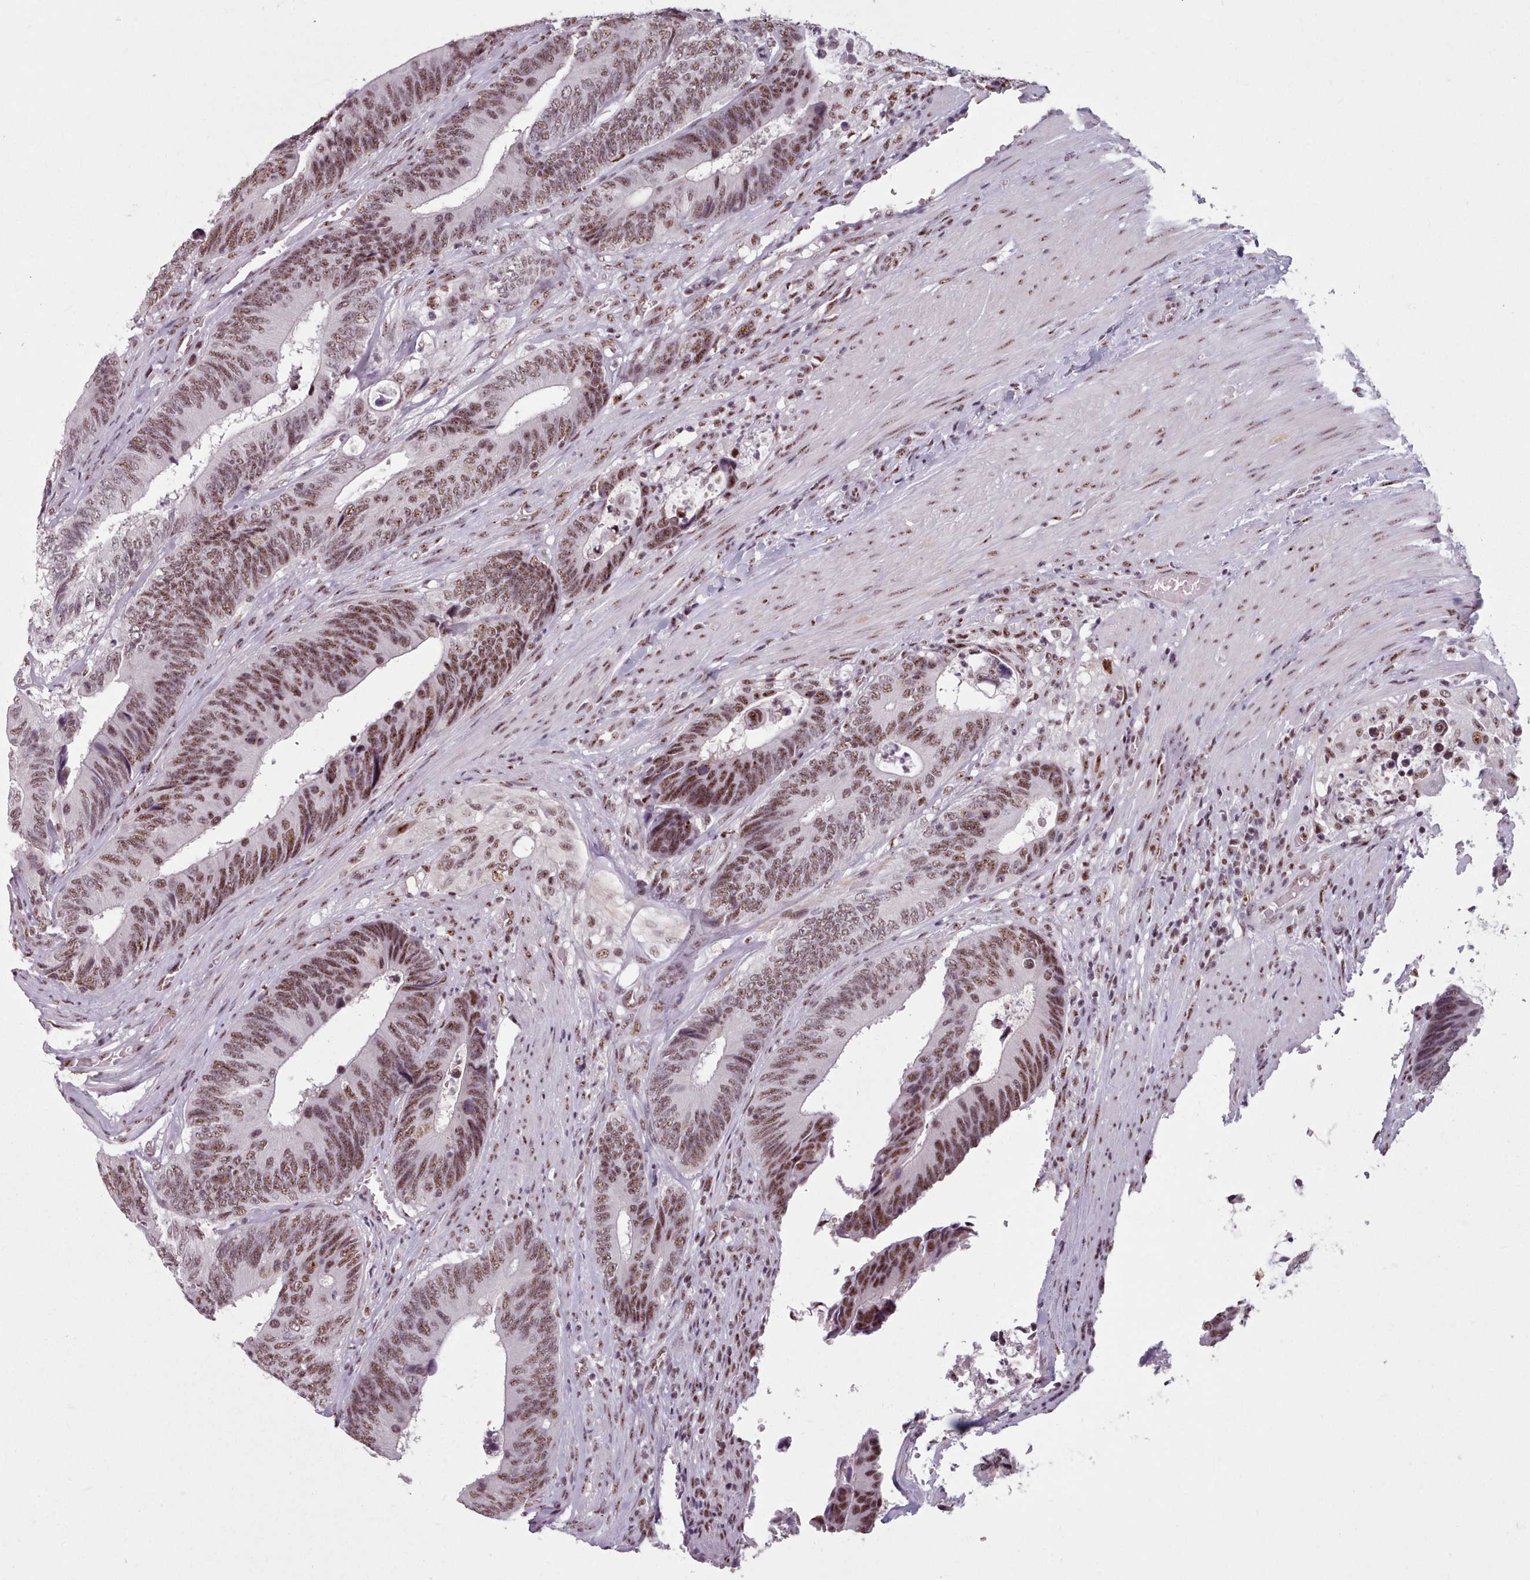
{"staining": {"intensity": "moderate", "quantity": ">75%", "location": "nuclear"}, "tissue": "colorectal cancer", "cell_type": "Tumor cells", "image_type": "cancer", "snomed": [{"axis": "morphology", "description": "Adenocarcinoma, NOS"}, {"axis": "topography", "description": "Colon"}], "caption": "Protein analysis of adenocarcinoma (colorectal) tissue exhibits moderate nuclear positivity in about >75% of tumor cells.", "gene": "SRRM1", "patient": {"sex": "male", "age": 87}}